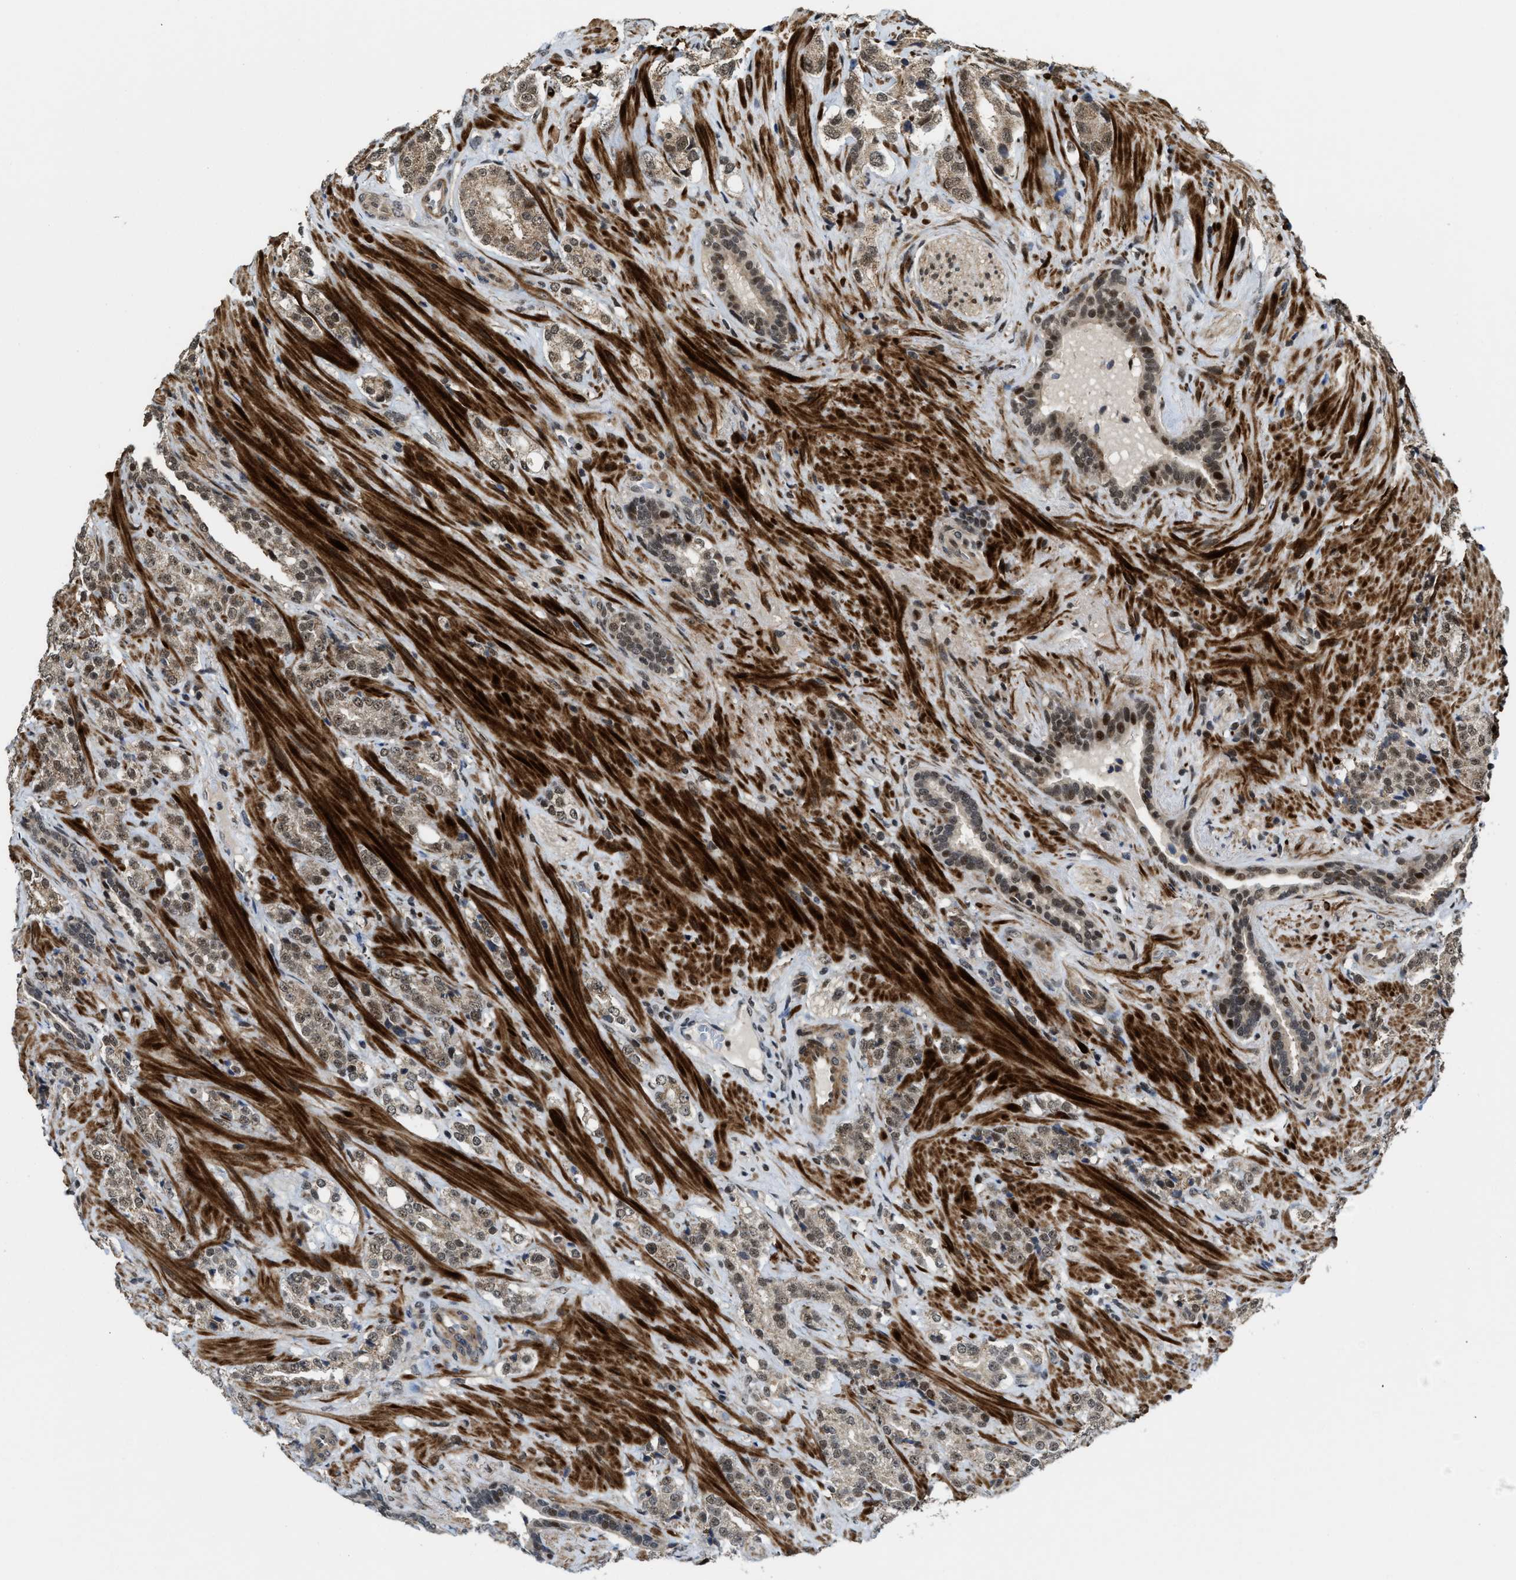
{"staining": {"intensity": "weak", "quantity": ">75%", "location": "nuclear"}, "tissue": "prostate cancer", "cell_type": "Tumor cells", "image_type": "cancer", "snomed": [{"axis": "morphology", "description": "Adenocarcinoma, High grade"}, {"axis": "topography", "description": "Prostate"}], "caption": "Protein staining displays weak nuclear expression in approximately >75% of tumor cells in prostate high-grade adenocarcinoma. The staining was performed using DAB (3,3'-diaminobenzidine) to visualize the protein expression in brown, while the nuclei were stained in blue with hematoxylin (Magnification: 20x).", "gene": "ZNF250", "patient": {"sex": "male", "age": 71}}